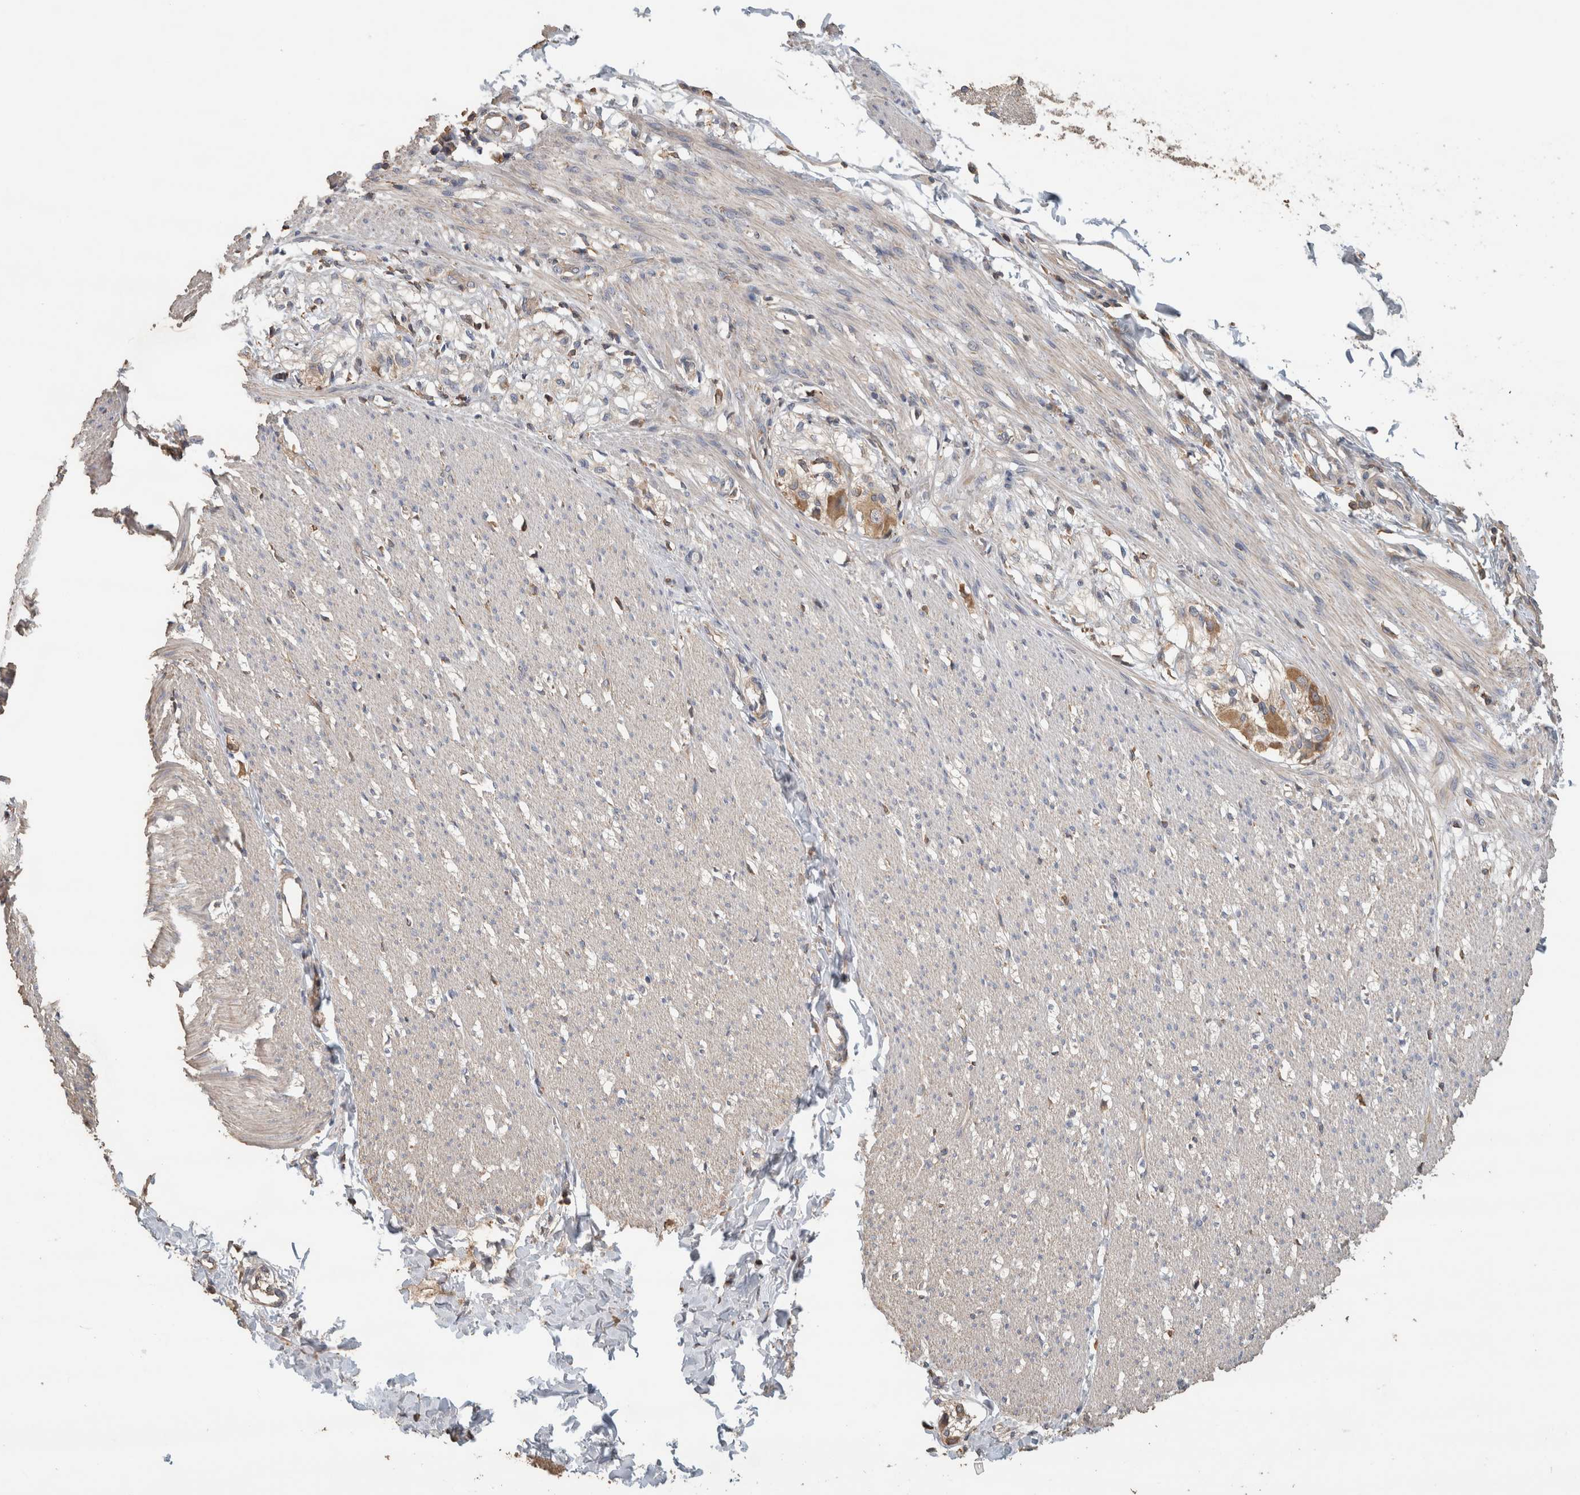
{"staining": {"intensity": "weak", "quantity": "25%-75%", "location": "cytoplasmic/membranous"}, "tissue": "smooth muscle", "cell_type": "Smooth muscle cells", "image_type": "normal", "snomed": [{"axis": "morphology", "description": "Normal tissue, NOS"}, {"axis": "morphology", "description": "Adenocarcinoma, NOS"}, {"axis": "topography", "description": "Smooth muscle"}, {"axis": "topography", "description": "Colon"}], "caption": "Protein staining of benign smooth muscle displays weak cytoplasmic/membranous expression in approximately 25%-75% of smooth muscle cells. The staining was performed using DAB (3,3'-diaminobenzidine), with brown indicating positive protein expression. Nuclei are stained blue with hematoxylin.", "gene": "EIF4G3", "patient": {"sex": "male", "age": 14}}